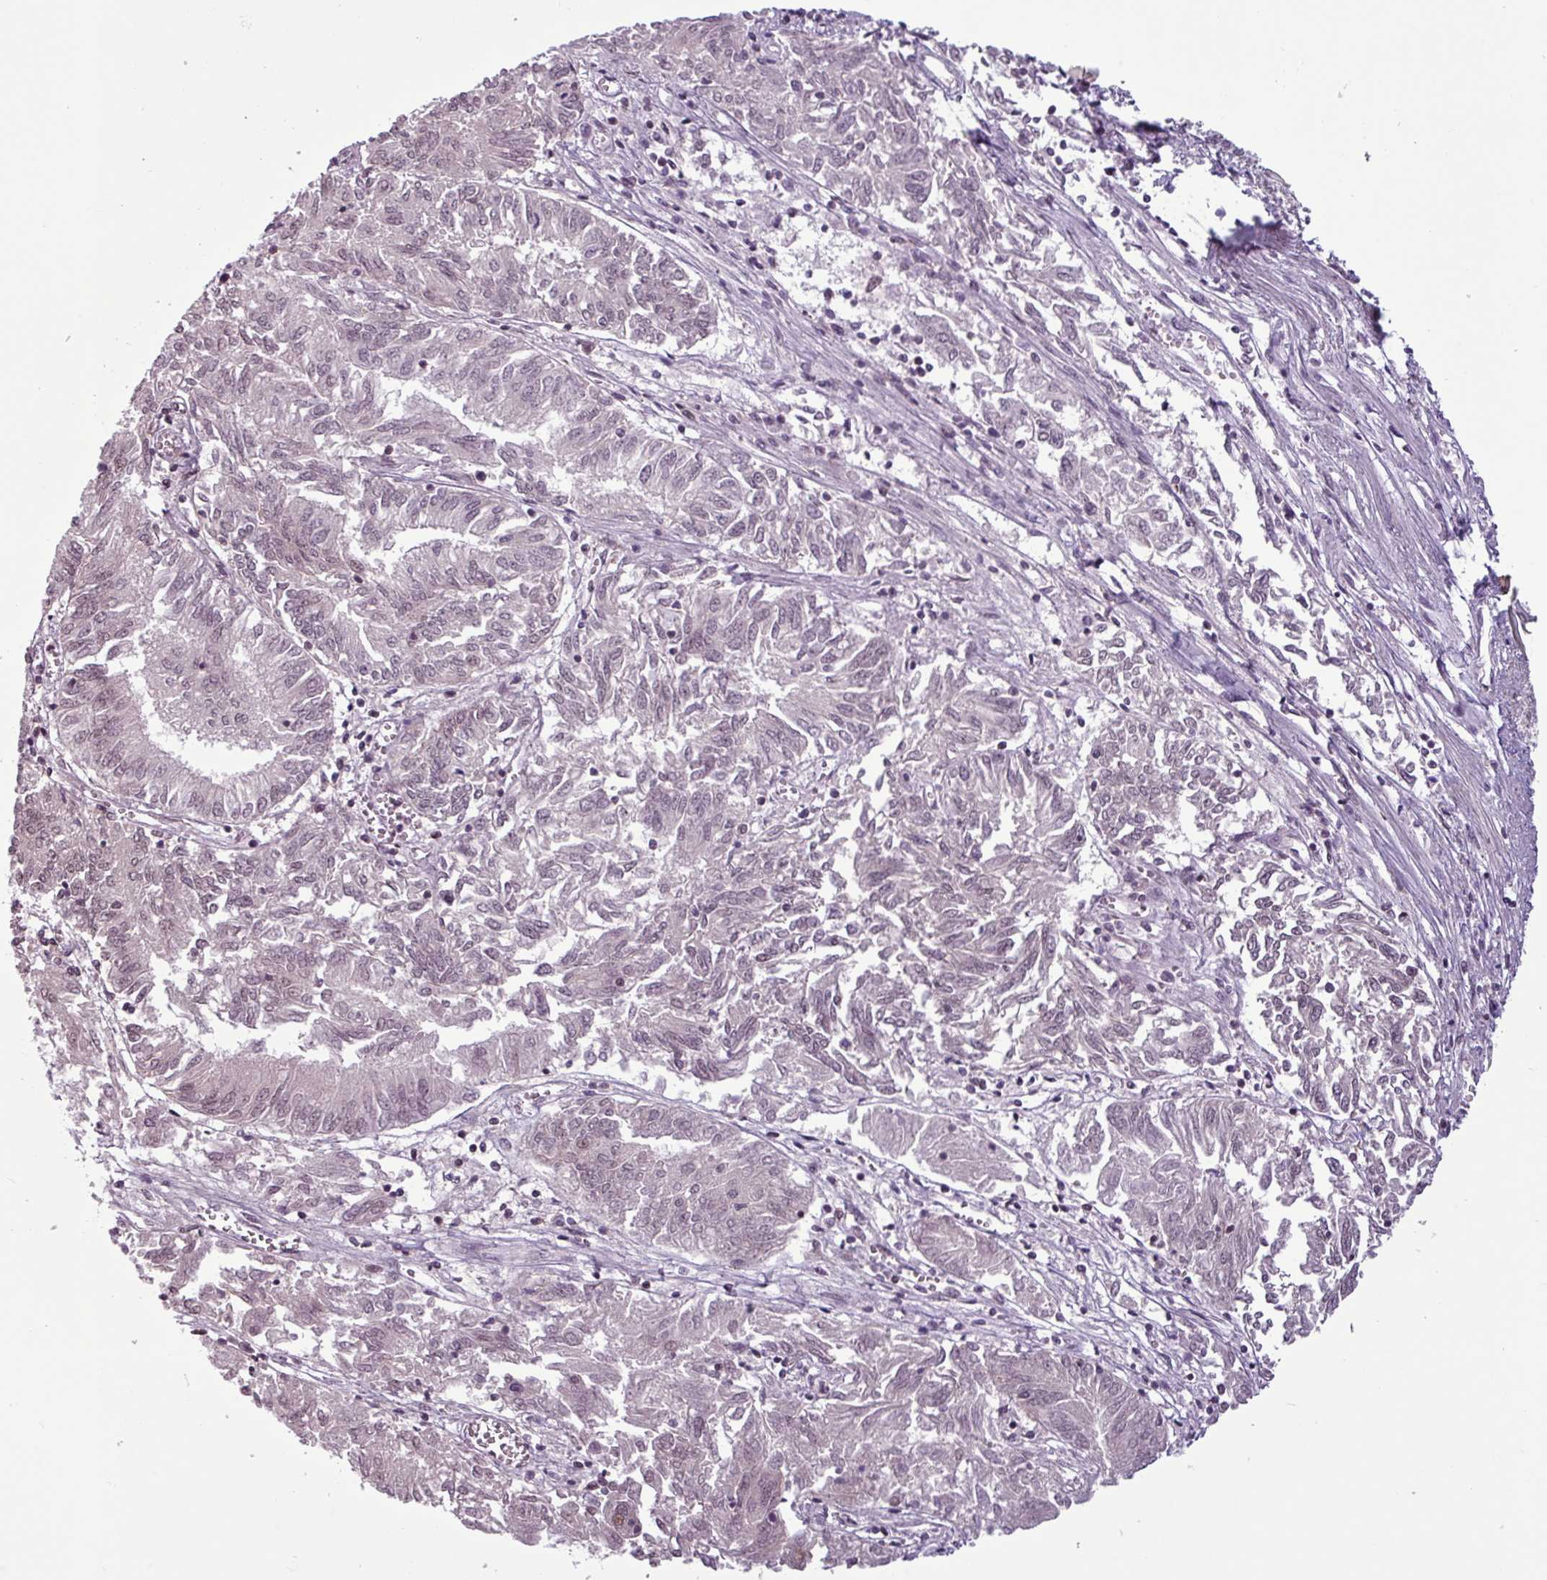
{"staining": {"intensity": "weak", "quantity": "25%-75%", "location": "nuclear"}, "tissue": "endometrial cancer", "cell_type": "Tumor cells", "image_type": "cancer", "snomed": [{"axis": "morphology", "description": "Adenocarcinoma, NOS"}, {"axis": "topography", "description": "Endometrium"}], "caption": "This is a photomicrograph of immunohistochemistry staining of endometrial cancer (adenocarcinoma), which shows weak positivity in the nuclear of tumor cells.", "gene": "NOTCH2", "patient": {"sex": "female", "age": 54}}